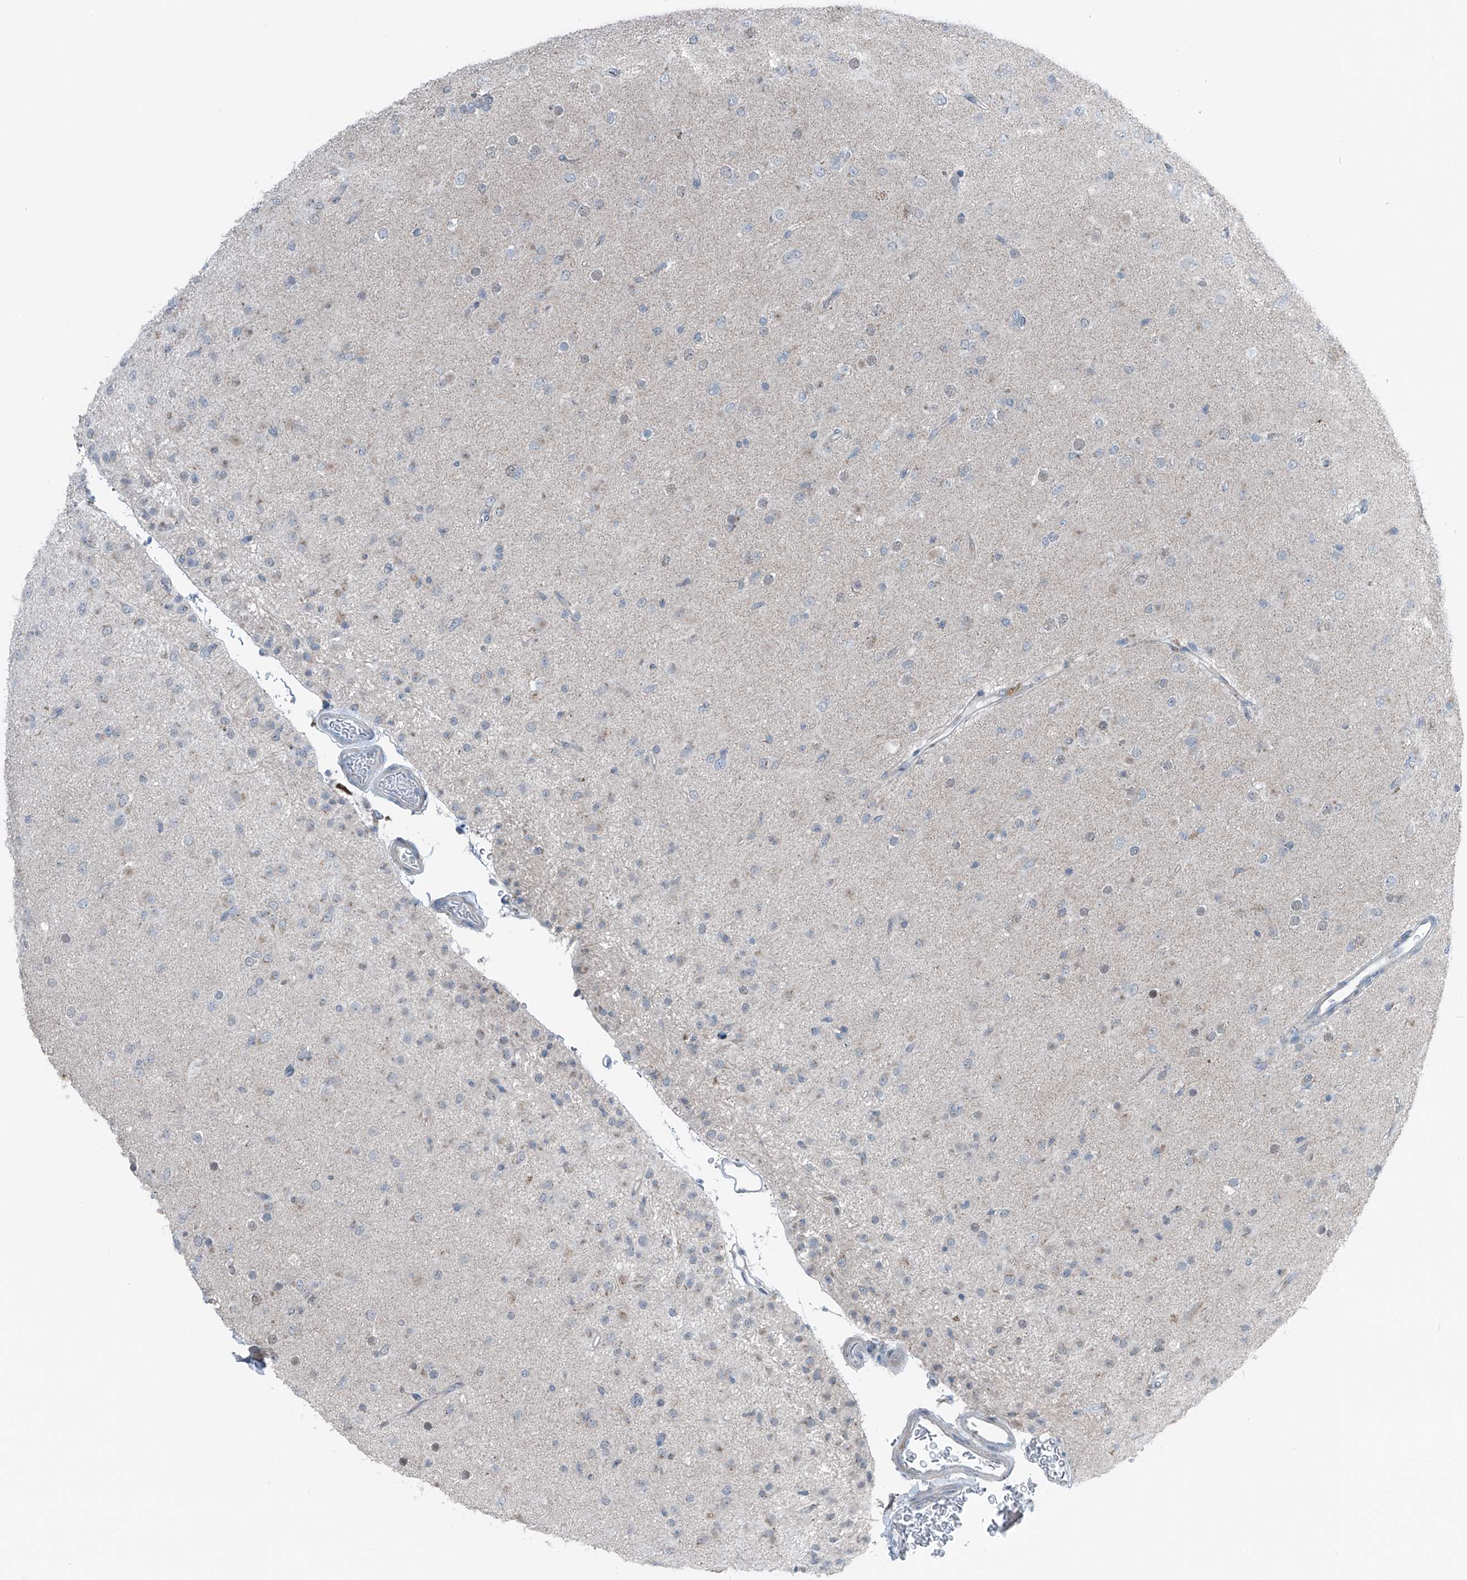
{"staining": {"intensity": "negative", "quantity": "none", "location": "none"}, "tissue": "glioma", "cell_type": "Tumor cells", "image_type": "cancer", "snomed": [{"axis": "morphology", "description": "Glioma, malignant, Low grade"}, {"axis": "topography", "description": "Brain"}], "caption": "An image of human low-grade glioma (malignant) is negative for staining in tumor cells. The staining is performed using DAB brown chromogen with nuclei counter-stained in using hematoxylin.", "gene": "DYRK1B", "patient": {"sex": "male", "age": 65}}